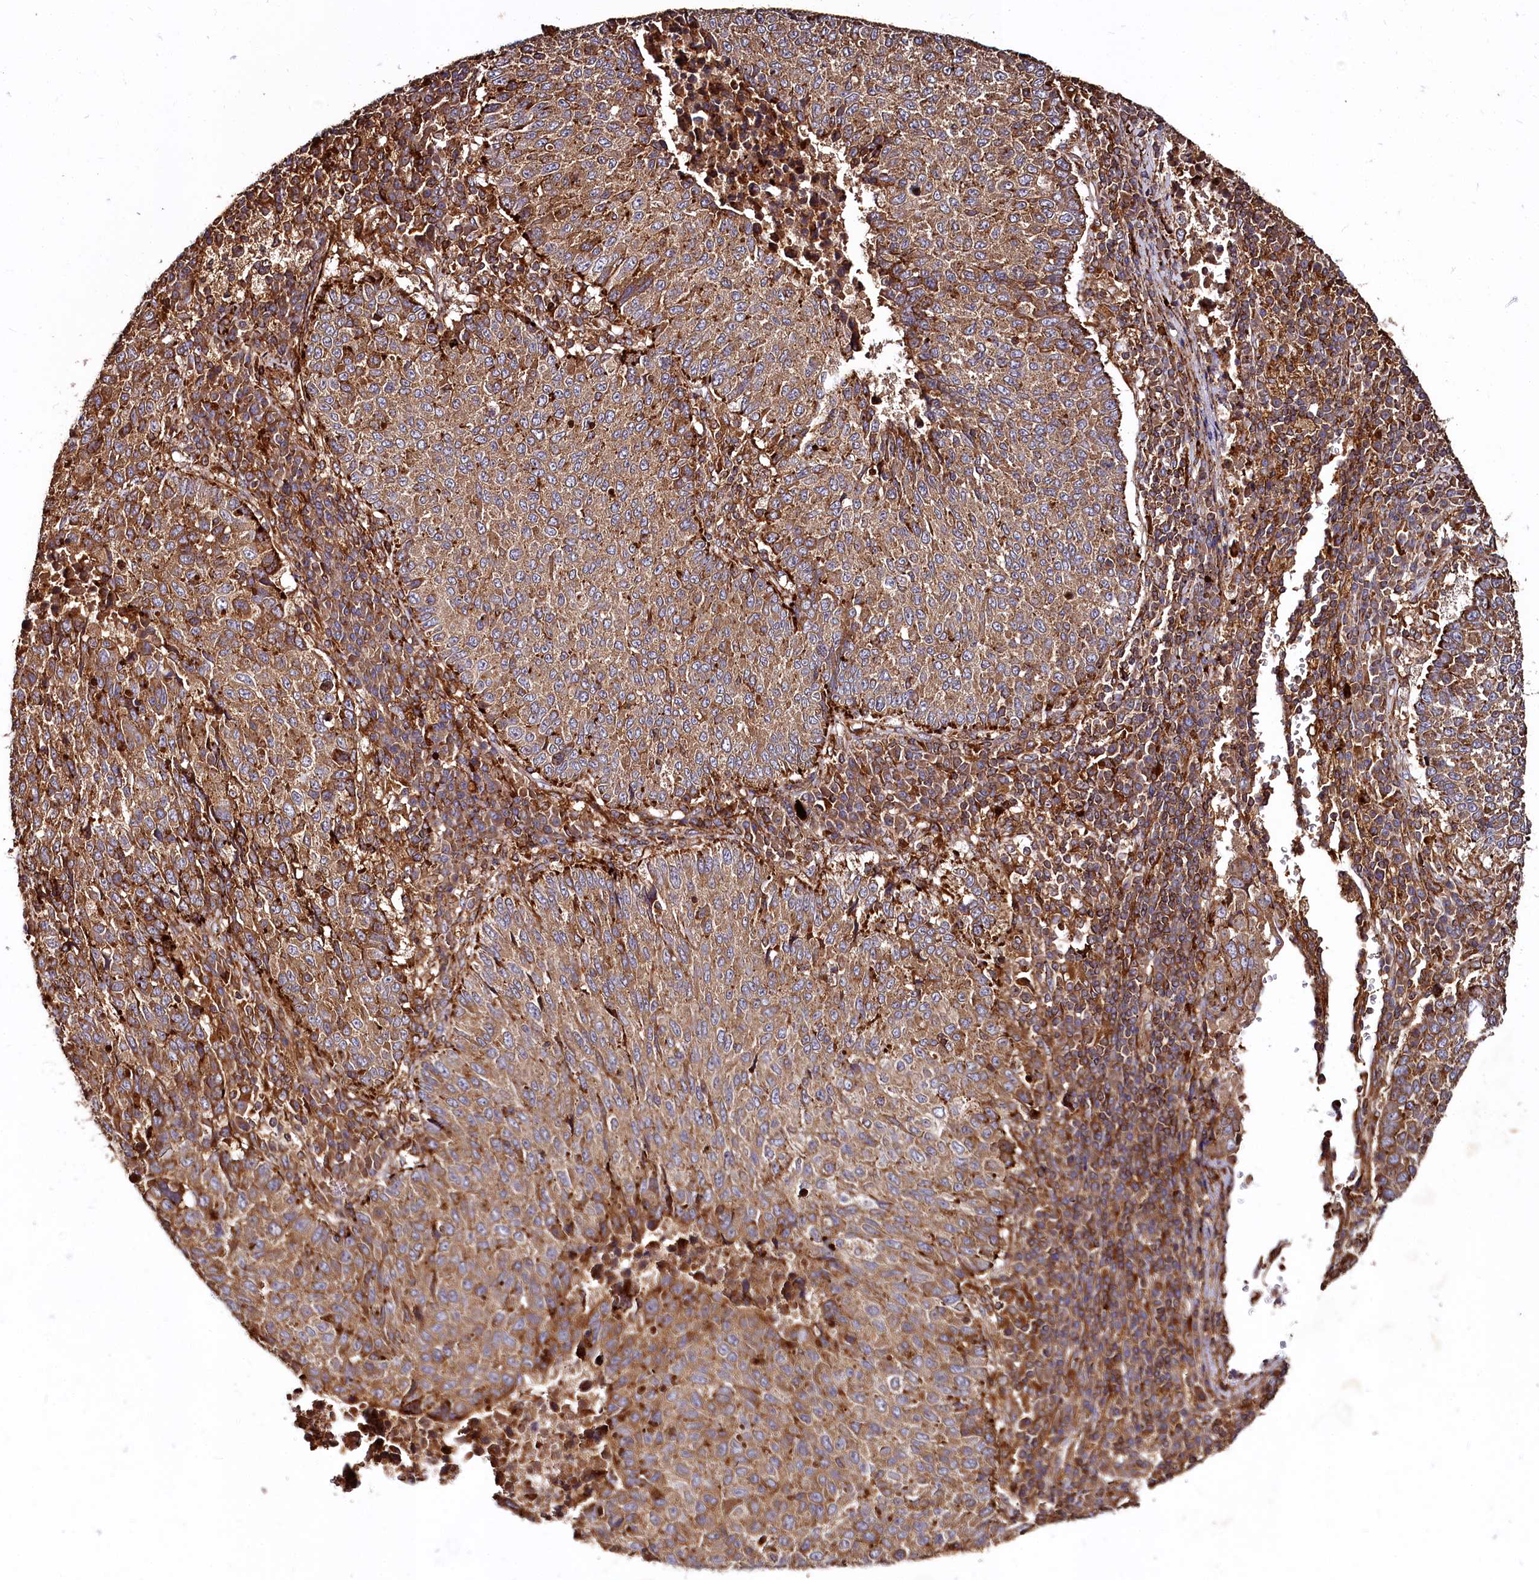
{"staining": {"intensity": "moderate", "quantity": ">75%", "location": "cytoplasmic/membranous"}, "tissue": "lung cancer", "cell_type": "Tumor cells", "image_type": "cancer", "snomed": [{"axis": "morphology", "description": "Squamous cell carcinoma, NOS"}, {"axis": "topography", "description": "Lung"}], "caption": "This is an image of immunohistochemistry staining of lung cancer, which shows moderate expression in the cytoplasmic/membranous of tumor cells.", "gene": "WDR73", "patient": {"sex": "male", "age": 73}}